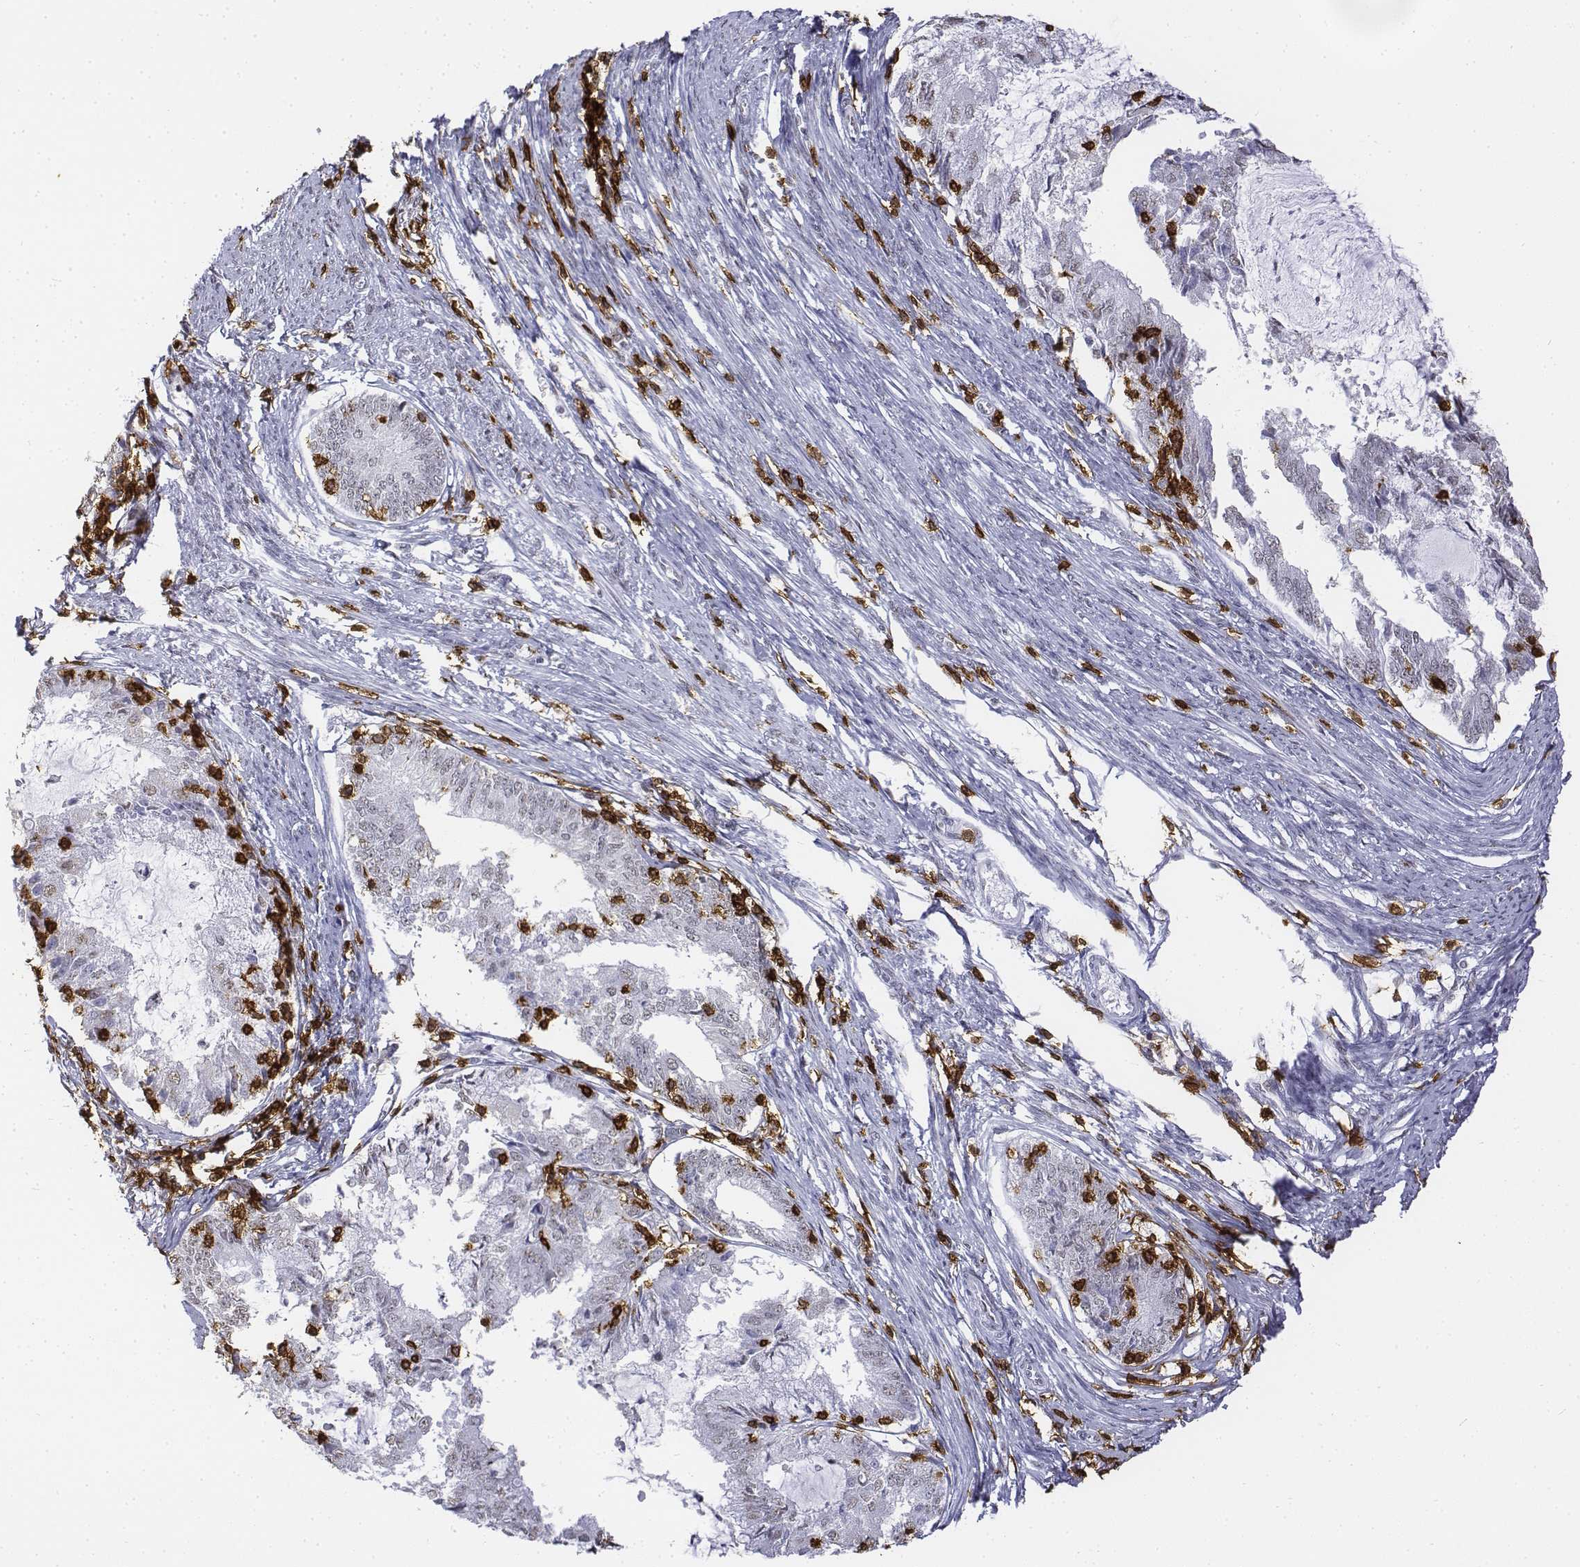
{"staining": {"intensity": "negative", "quantity": "none", "location": "none"}, "tissue": "endometrial cancer", "cell_type": "Tumor cells", "image_type": "cancer", "snomed": [{"axis": "morphology", "description": "Adenocarcinoma, NOS"}, {"axis": "topography", "description": "Endometrium"}], "caption": "Tumor cells are negative for protein expression in human adenocarcinoma (endometrial). Nuclei are stained in blue.", "gene": "CD3E", "patient": {"sex": "female", "age": 57}}